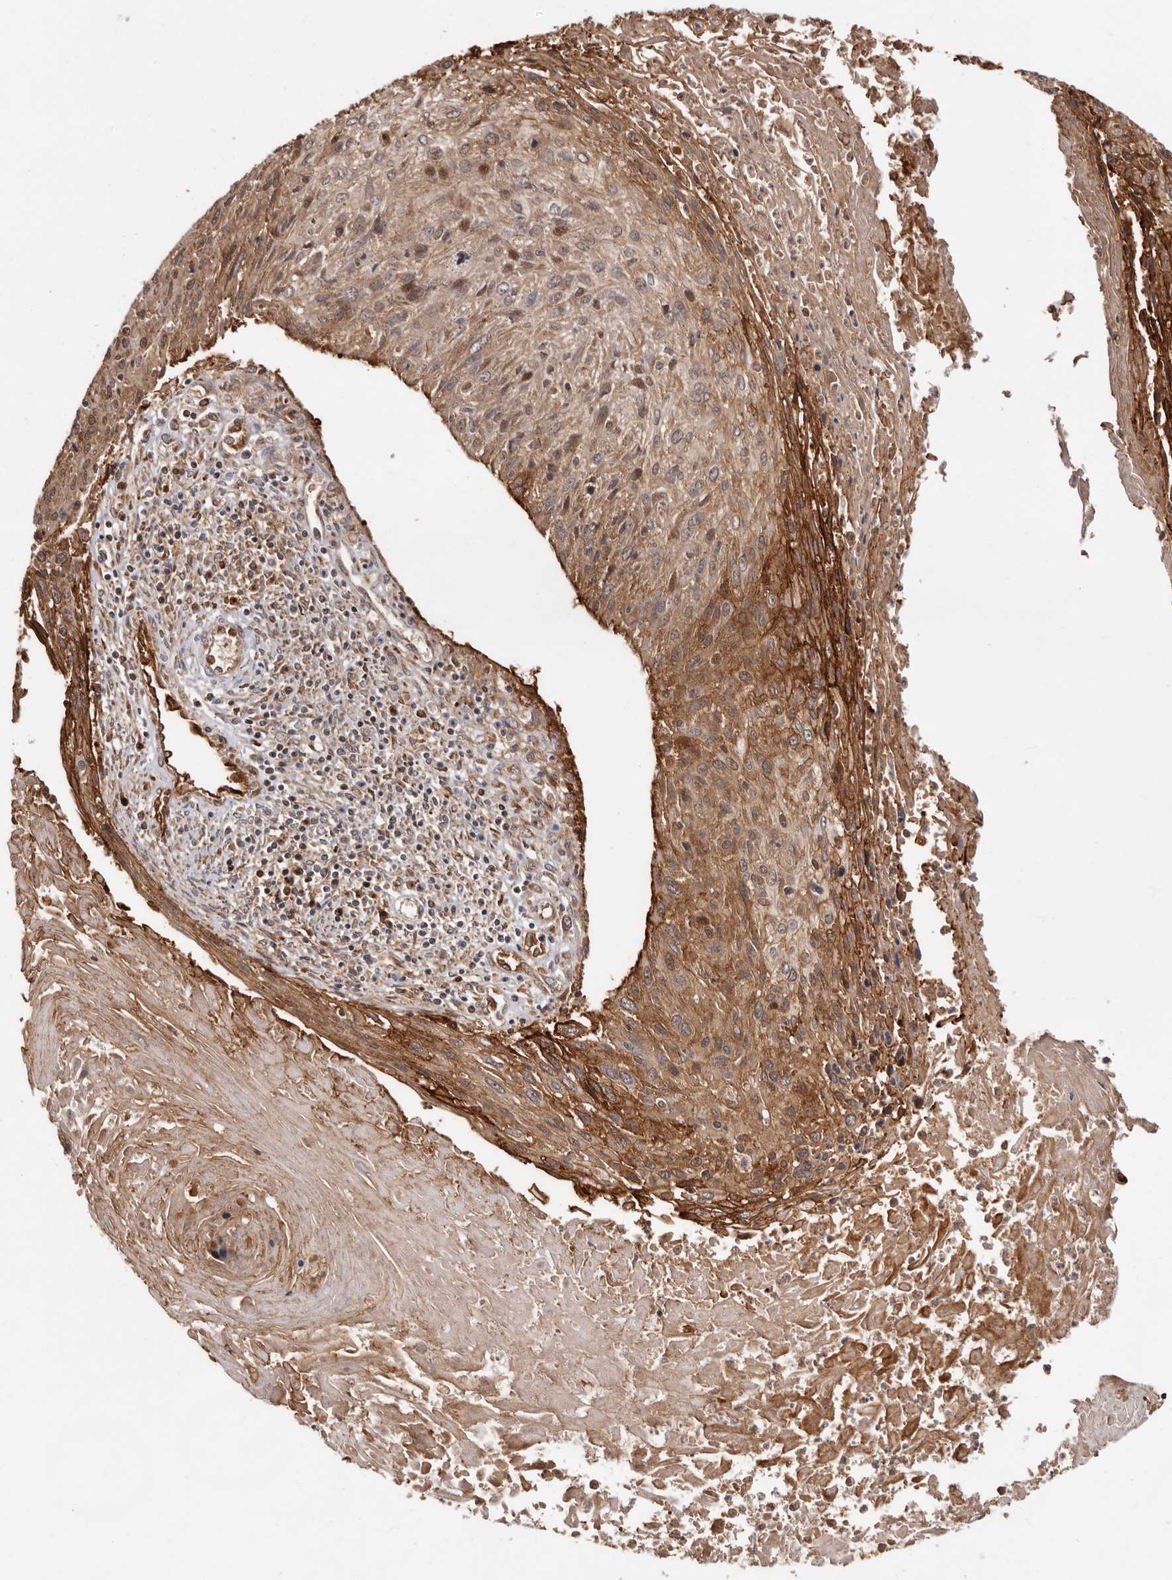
{"staining": {"intensity": "strong", "quantity": ">75%", "location": "cytoplasmic/membranous"}, "tissue": "cervical cancer", "cell_type": "Tumor cells", "image_type": "cancer", "snomed": [{"axis": "morphology", "description": "Squamous cell carcinoma, NOS"}, {"axis": "topography", "description": "Cervix"}], "caption": "An IHC histopathology image of tumor tissue is shown. Protein staining in brown highlights strong cytoplasmic/membranous positivity in squamous cell carcinoma (cervical) within tumor cells.", "gene": "GPR27", "patient": {"sex": "female", "age": 51}}